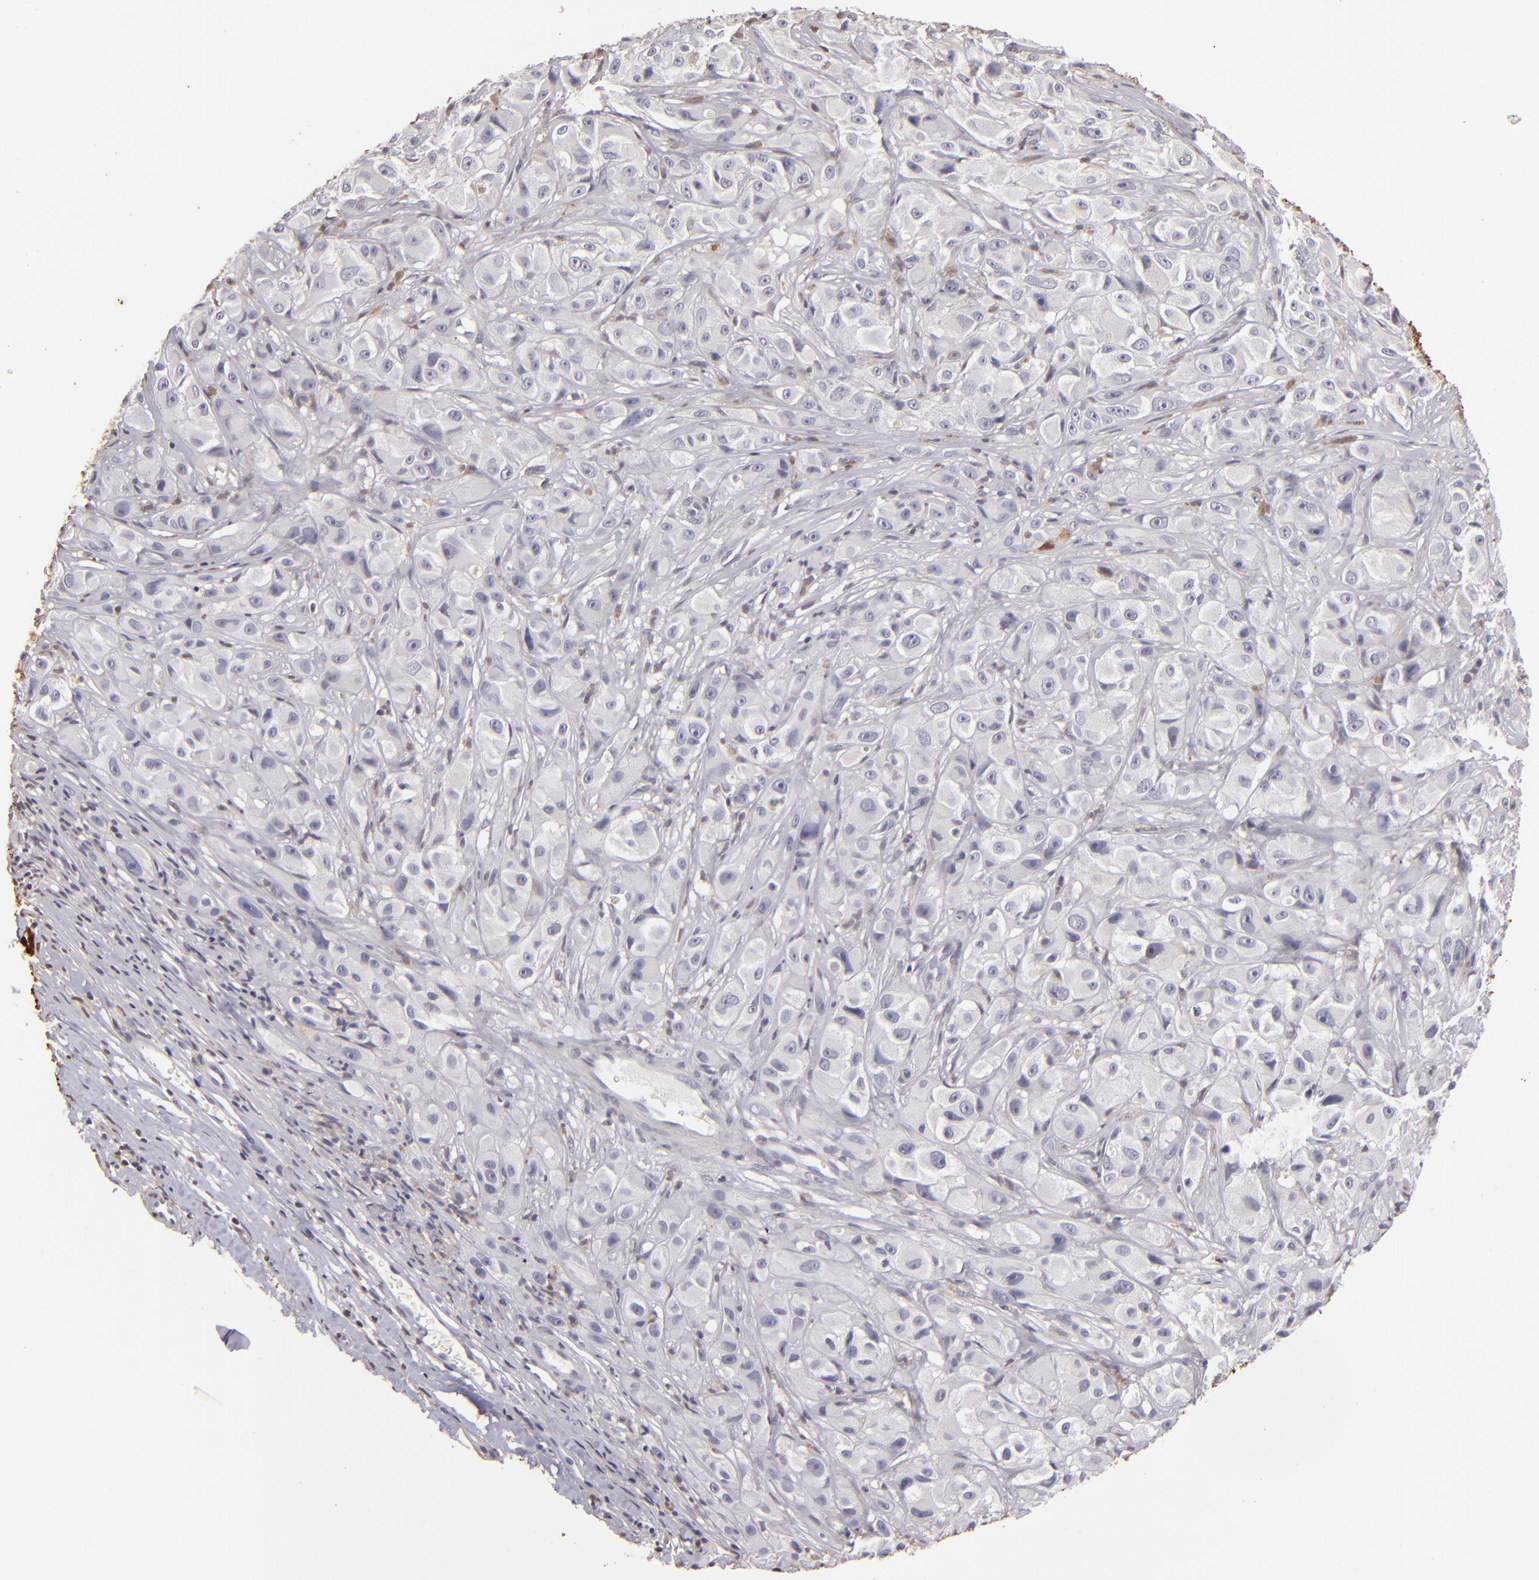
{"staining": {"intensity": "negative", "quantity": "none", "location": "none"}, "tissue": "melanoma", "cell_type": "Tumor cells", "image_type": "cancer", "snomed": [{"axis": "morphology", "description": "Malignant melanoma, NOS"}, {"axis": "topography", "description": "Skin"}], "caption": "The image displays no significant staining in tumor cells of malignant melanoma. (Stains: DAB IHC with hematoxylin counter stain, Microscopy: brightfield microscopy at high magnification).", "gene": "S100A2", "patient": {"sex": "male", "age": 56}}